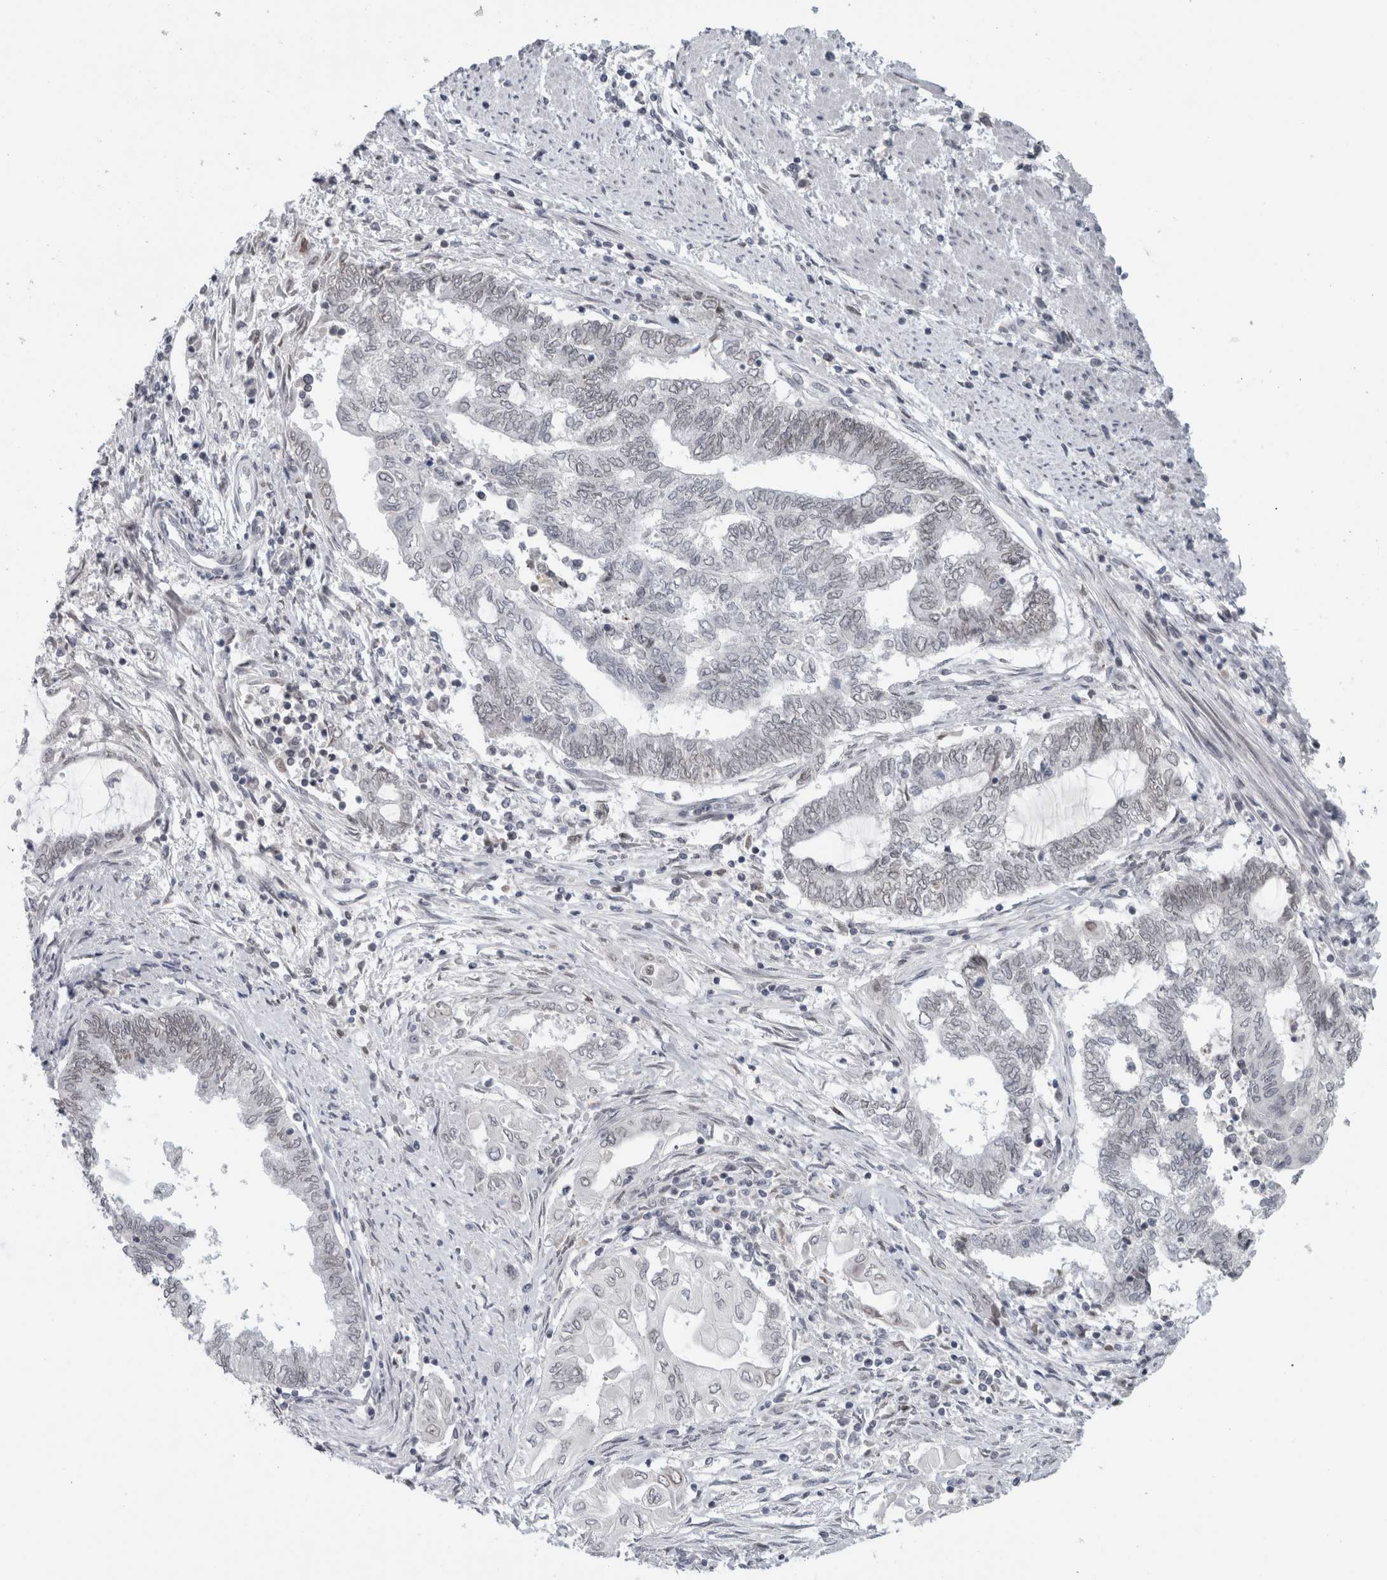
{"staining": {"intensity": "negative", "quantity": "none", "location": "none"}, "tissue": "endometrial cancer", "cell_type": "Tumor cells", "image_type": "cancer", "snomed": [{"axis": "morphology", "description": "Adenocarcinoma, NOS"}, {"axis": "topography", "description": "Uterus"}, {"axis": "topography", "description": "Endometrium"}], "caption": "High power microscopy histopathology image of an IHC histopathology image of endometrial adenocarcinoma, revealing no significant expression in tumor cells.", "gene": "ZNF770", "patient": {"sex": "female", "age": 70}}